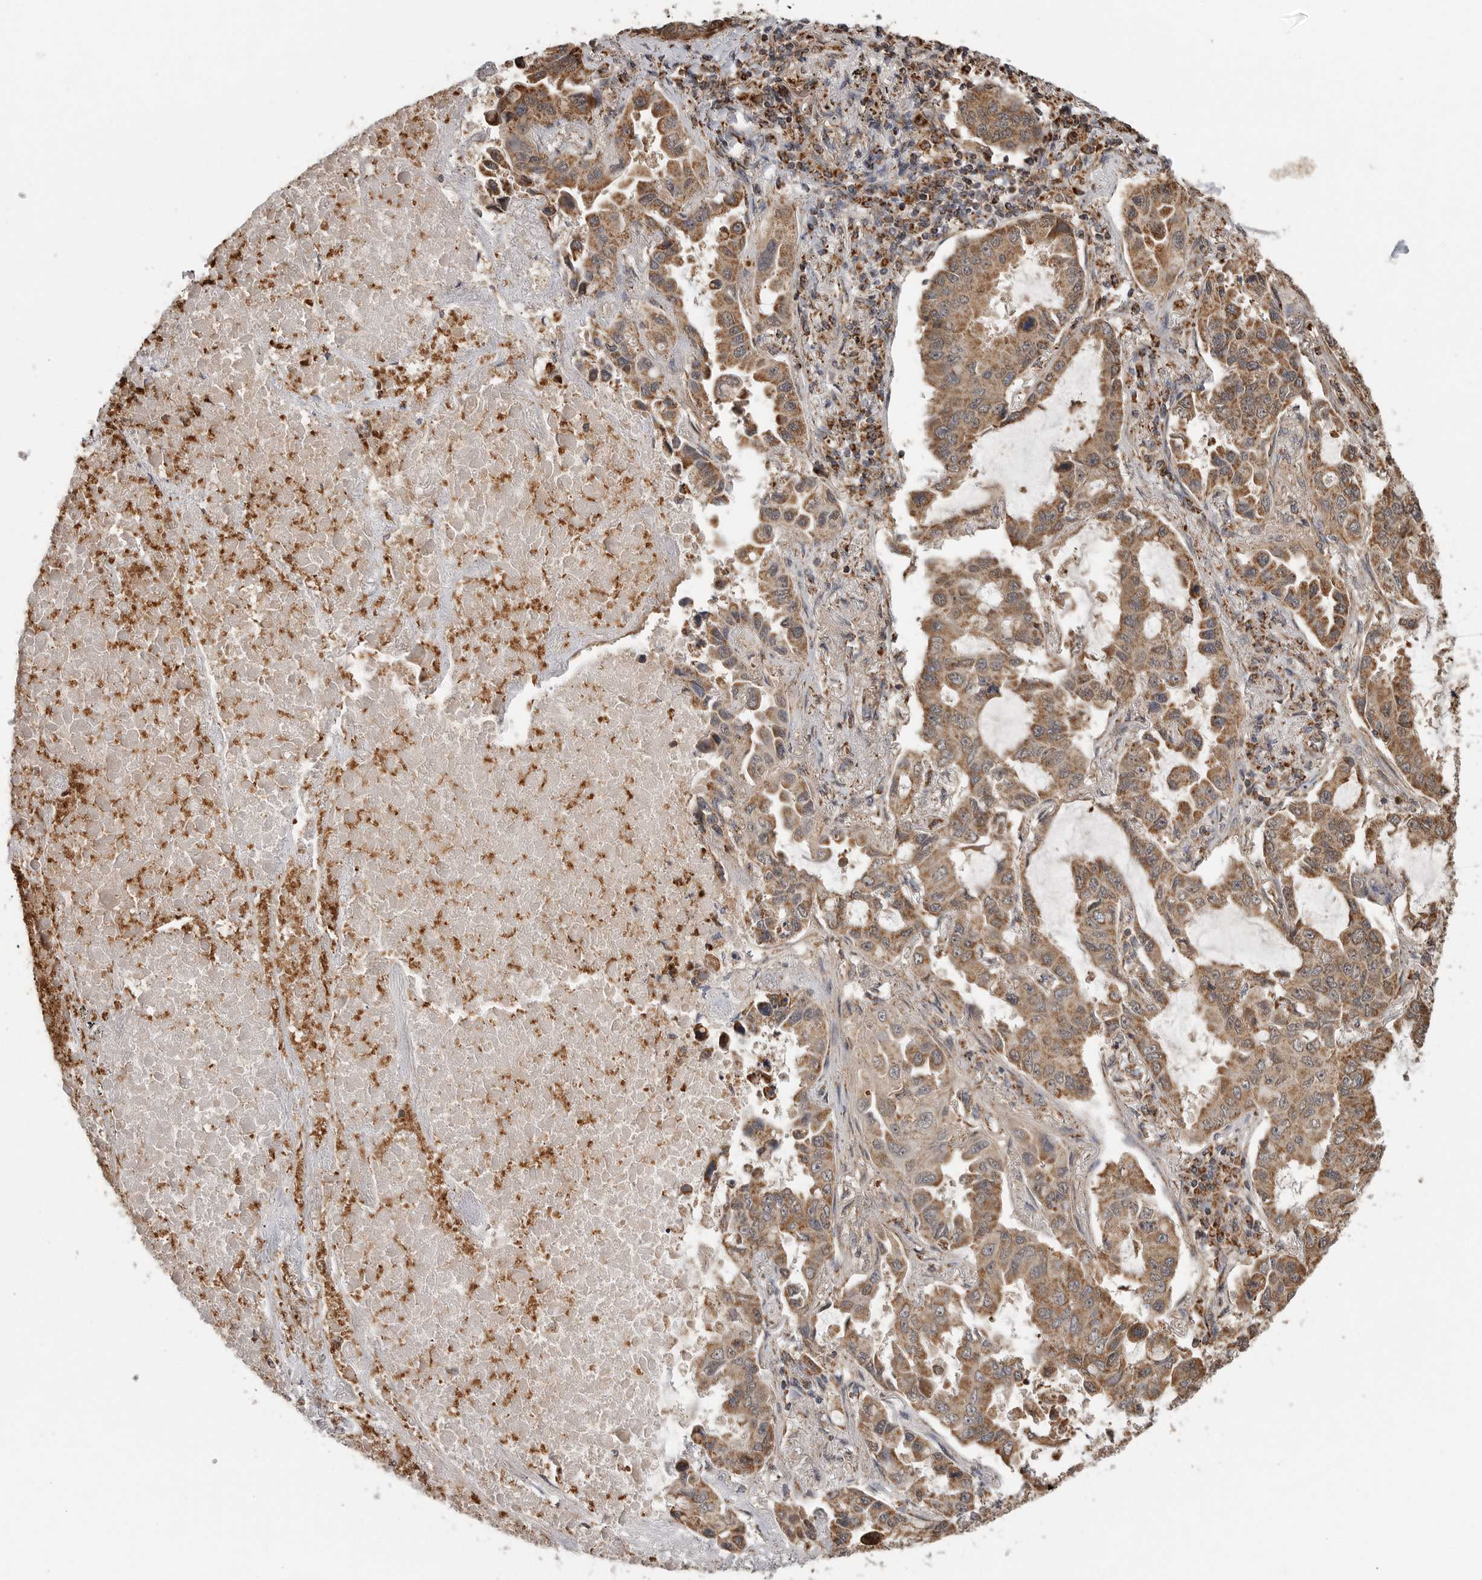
{"staining": {"intensity": "moderate", "quantity": ">75%", "location": "cytoplasmic/membranous"}, "tissue": "lung cancer", "cell_type": "Tumor cells", "image_type": "cancer", "snomed": [{"axis": "morphology", "description": "Adenocarcinoma, NOS"}, {"axis": "topography", "description": "Lung"}], "caption": "High-magnification brightfield microscopy of lung adenocarcinoma stained with DAB (3,3'-diaminobenzidine) (brown) and counterstained with hematoxylin (blue). tumor cells exhibit moderate cytoplasmic/membranous staining is appreciated in approximately>75% of cells.", "gene": "GCNT2", "patient": {"sex": "male", "age": 64}}